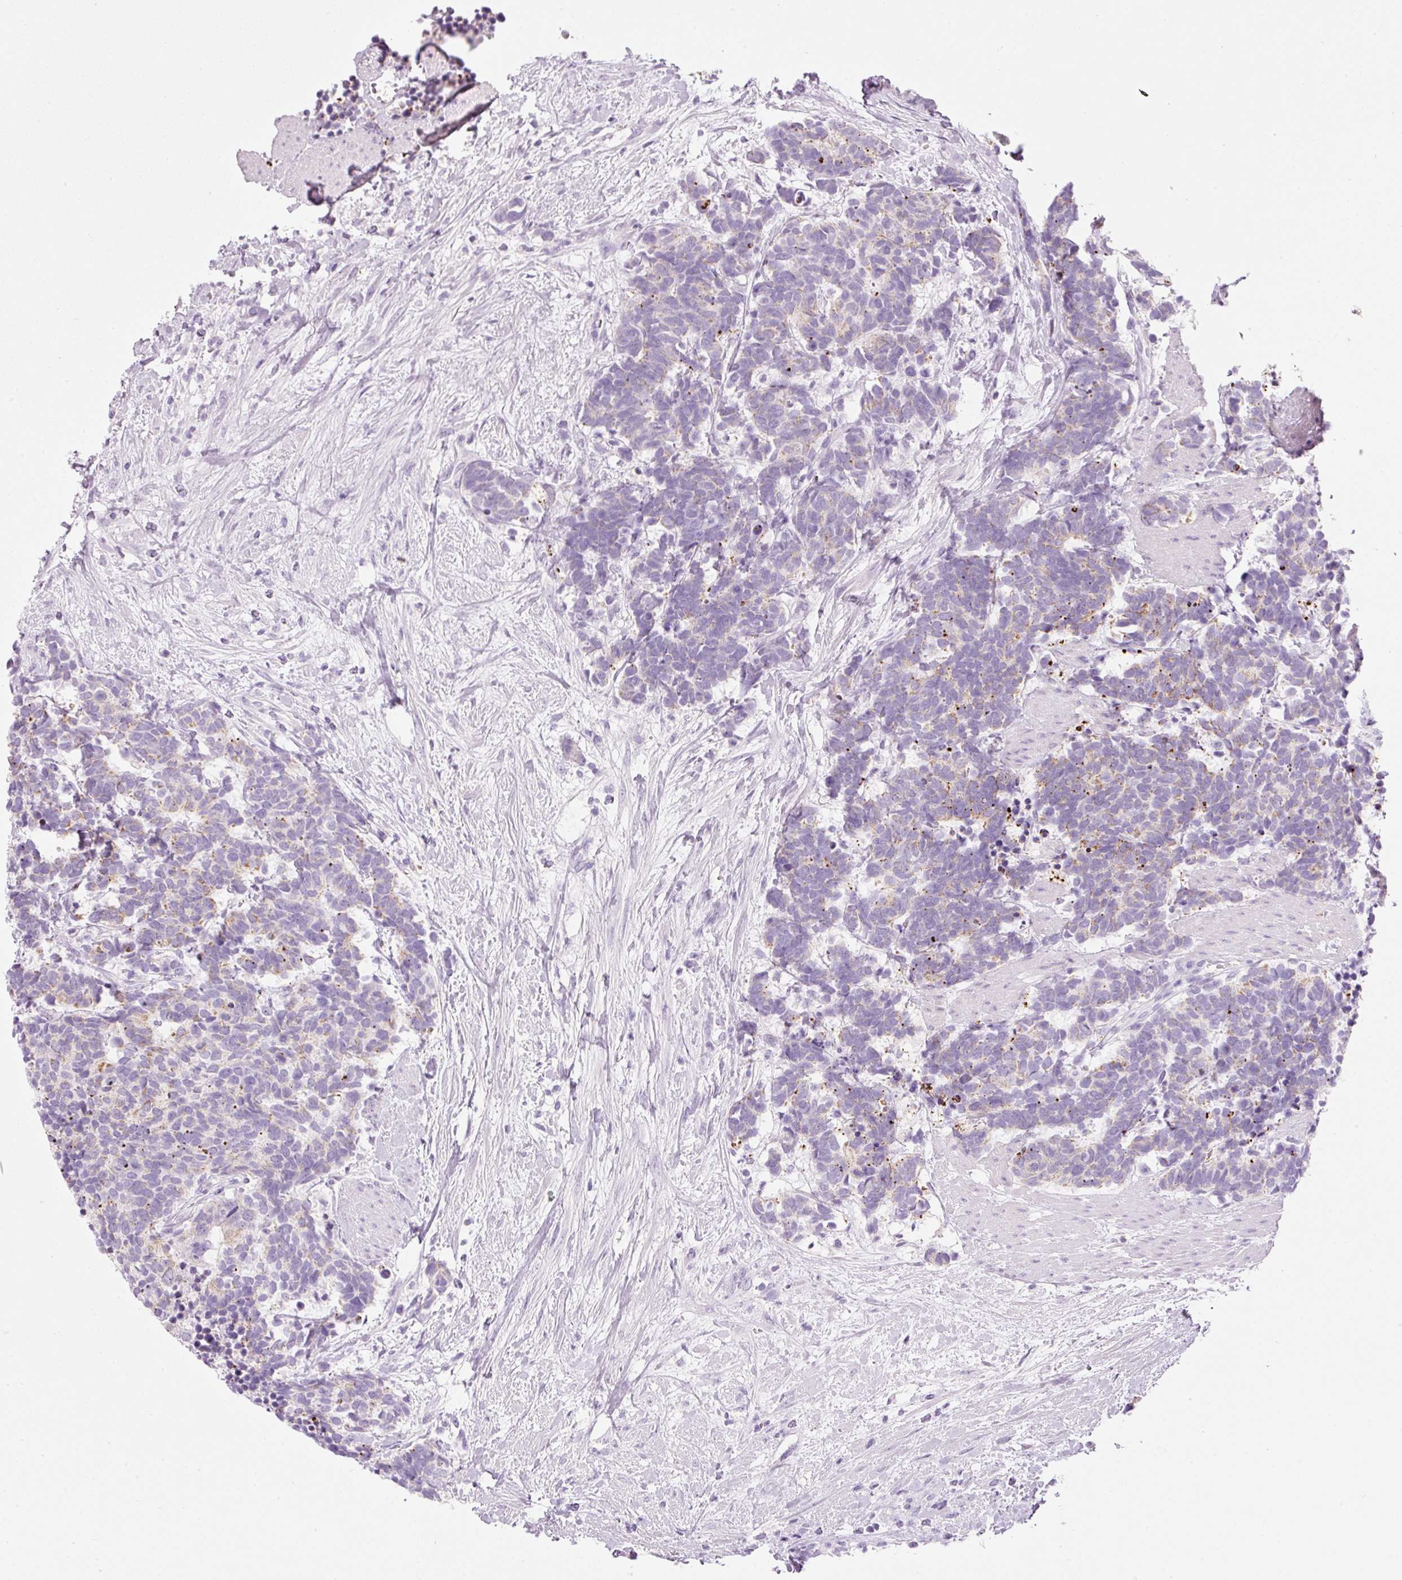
{"staining": {"intensity": "weak", "quantity": "<25%", "location": "cytoplasmic/membranous"}, "tissue": "carcinoid", "cell_type": "Tumor cells", "image_type": "cancer", "snomed": [{"axis": "morphology", "description": "Carcinoma, NOS"}, {"axis": "morphology", "description": "Carcinoid, malignant, NOS"}, {"axis": "topography", "description": "Prostate"}], "caption": "DAB (3,3'-diaminobenzidine) immunohistochemical staining of carcinoid demonstrates no significant staining in tumor cells. (Brightfield microscopy of DAB (3,3'-diaminobenzidine) immunohistochemistry at high magnification).", "gene": "CARD16", "patient": {"sex": "male", "age": 57}}